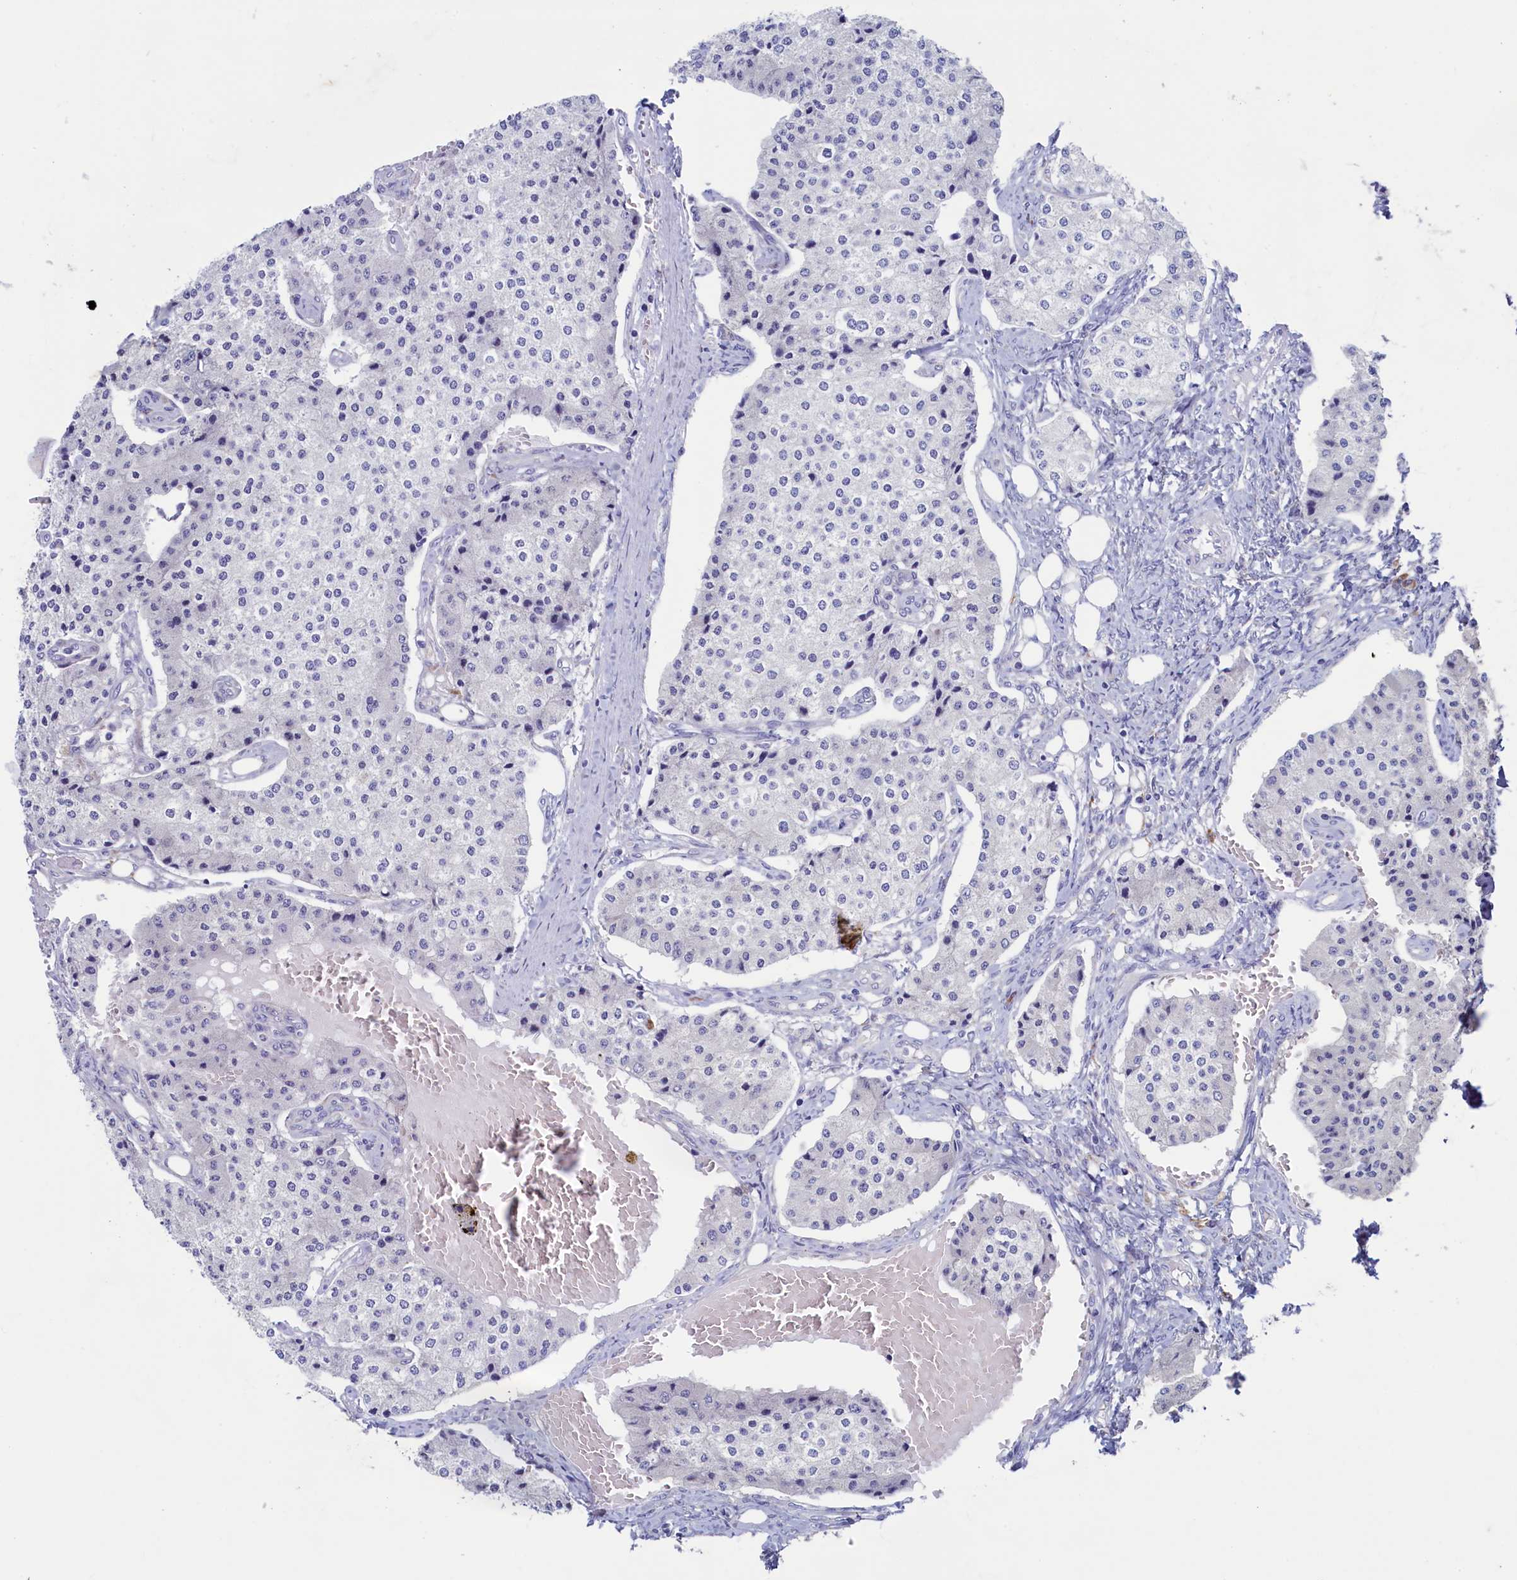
{"staining": {"intensity": "negative", "quantity": "none", "location": "none"}, "tissue": "carcinoid", "cell_type": "Tumor cells", "image_type": "cancer", "snomed": [{"axis": "morphology", "description": "Carcinoid, malignant, NOS"}, {"axis": "topography", "description": "Colon"}], "caption": "Immunohistochemistry (IHC) photomicrograph of human carcinoid stained for a protein (brown), which reveals no expression in tumor cells.", "gene": "CBLIF", "patient": {"sex": "female", "age": 52}}